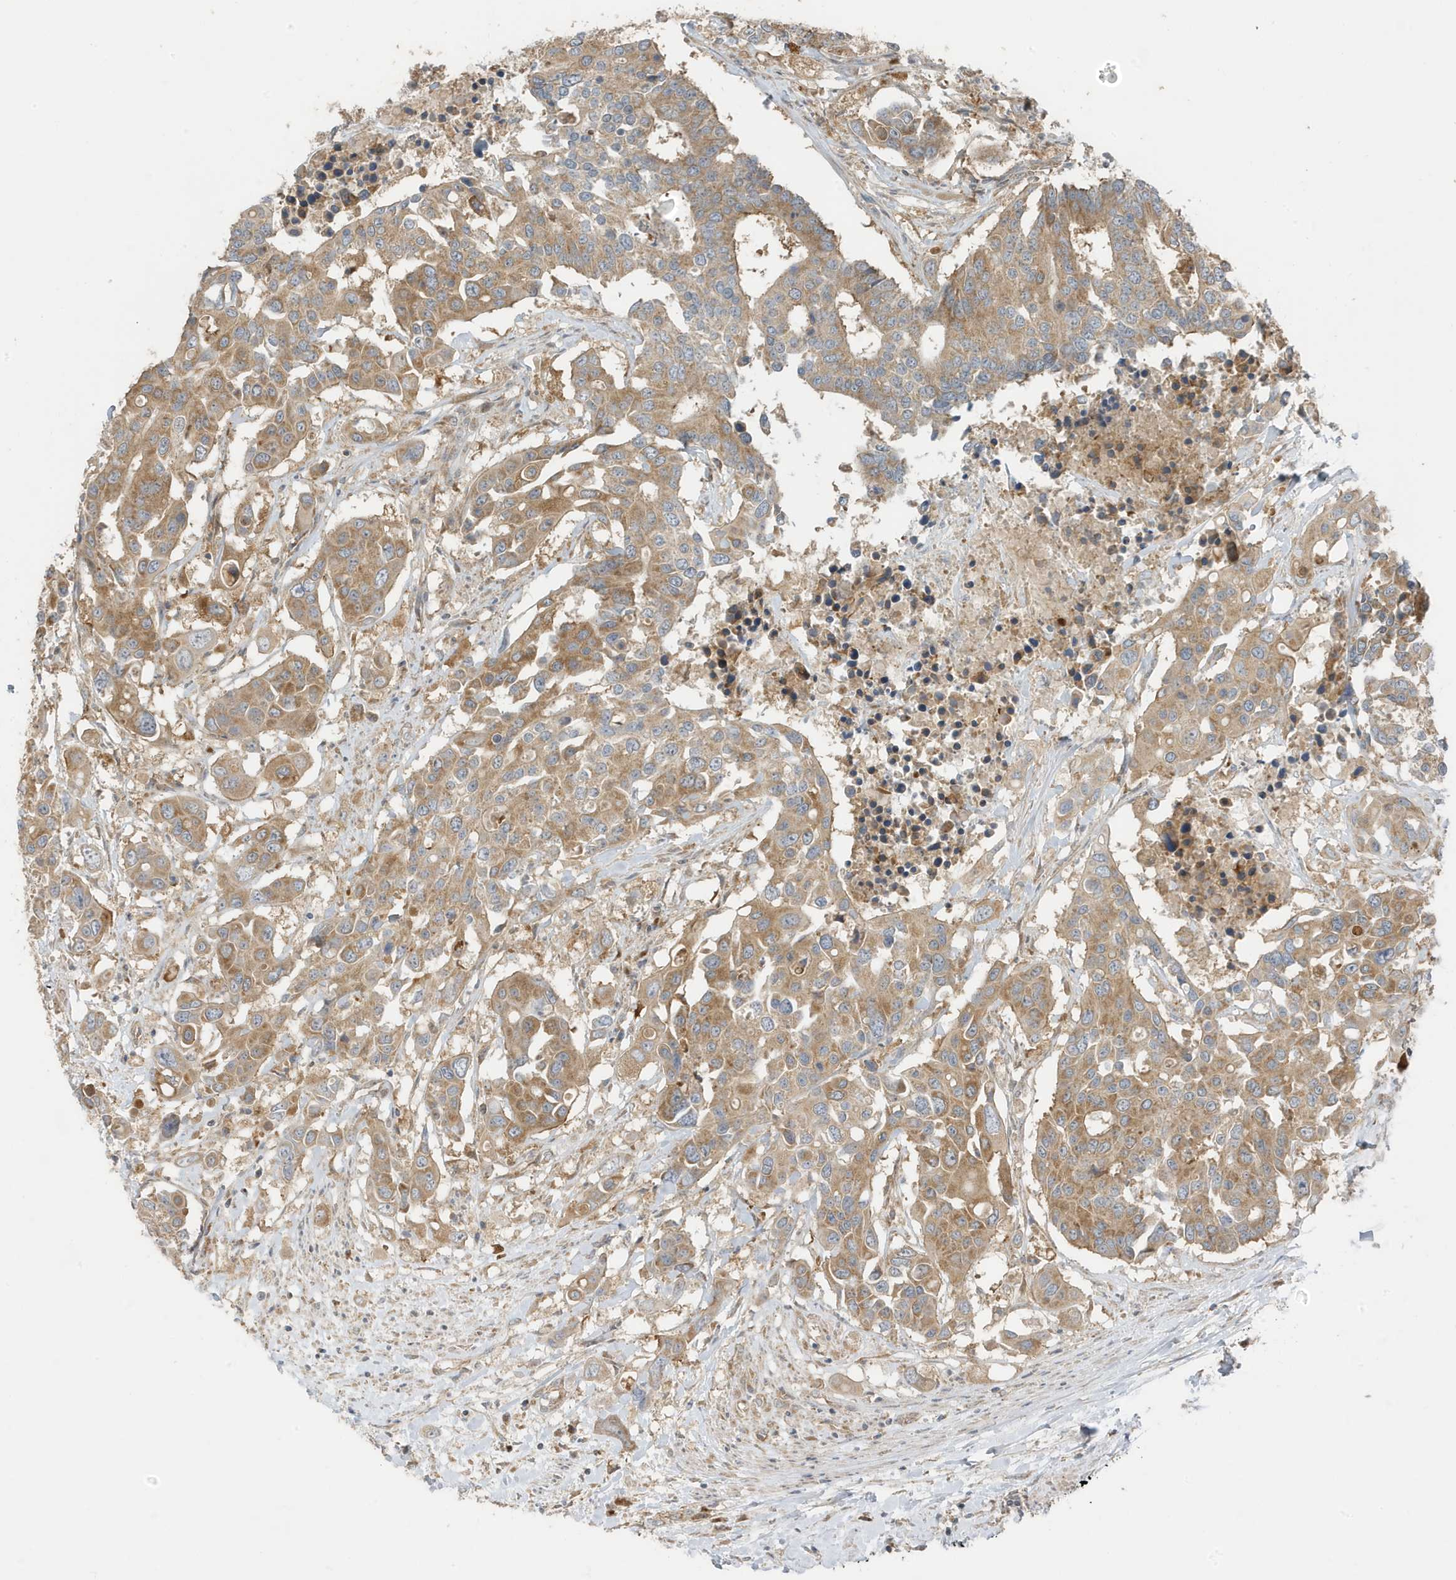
{"staining": {"intensity": "moderate", "quantity": ">75%", "location": "cytoplasmic/membranous"}, "tissue": "colorectal cancer", "cell_type": "Tumor cells", "image_type": "cancer", "snomed": [{"axis": "morphology", "description": "Adenocarcinoma, NOS"}, {"axis": "topography", "description": "Colon"}], "caption": "IHC (DAB (3,3'-diaminobenzidine)) staining of human adenocarcinoma (colorectal) displays moderate cytoplasmic/membranous protein positivity in about >75% of tumor cells.", "gene": "GOLGA4", "patient": {"sex": "male", "age": 77}}